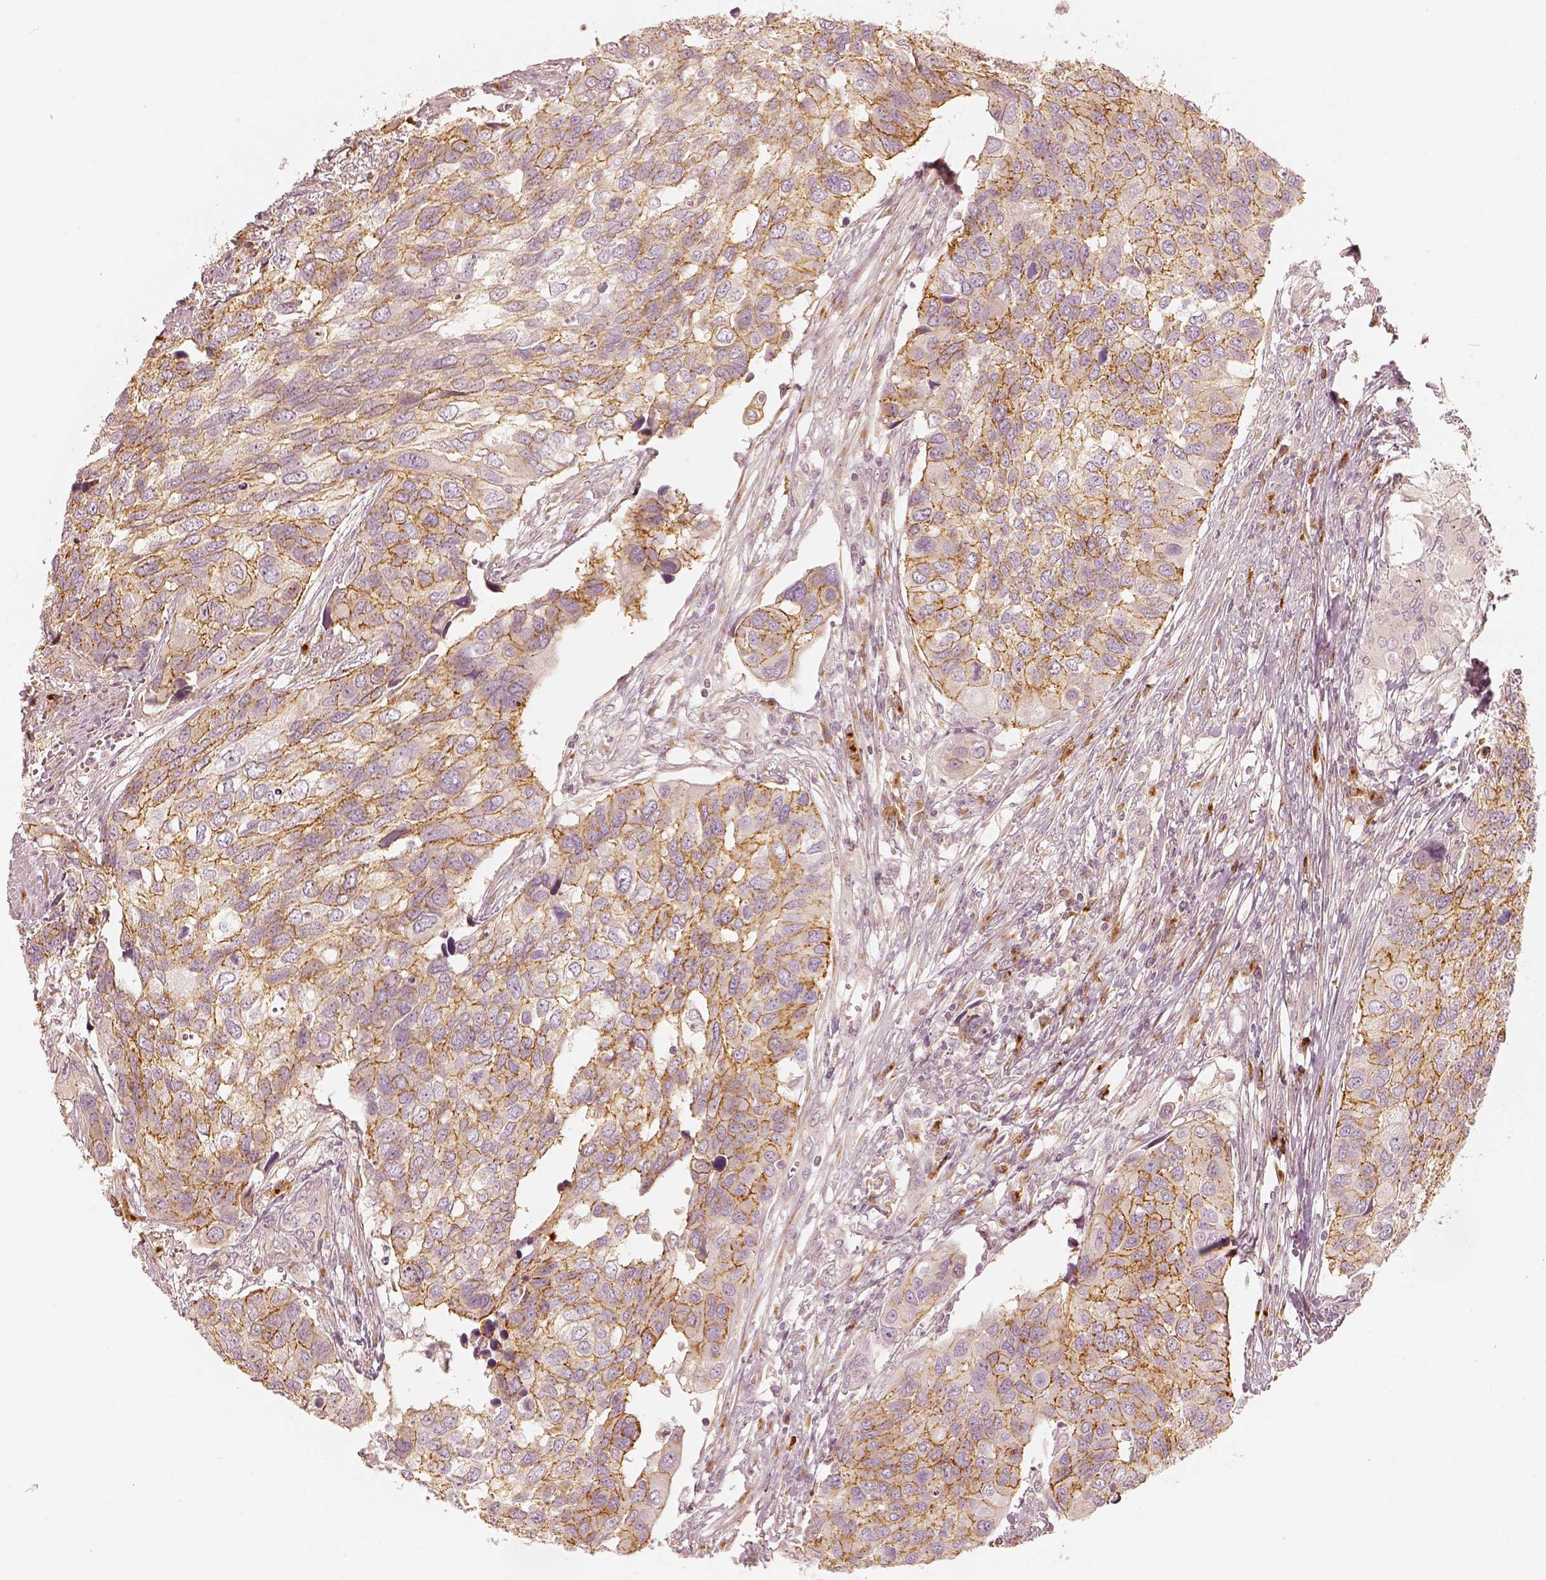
{"staining": {"intensity": "moderate", "quantity": ">75%", "location": "cytoplasmic/membranous"}, "tissue": "urothelial cancer", "cell_type": "Tumor cells", "image_type": "cancer", "snomed": [{"axis": "morphology", "description": "Urothelial carcinoma, High grade"}, {"axis": "topography", "description": "Urinary bladder"}], "caption": "Protein expression analysis of high-grade urothelial carcinoma reveals moderate cytoplasmic/membranous expression in about >75% of tumor cells. Using DAB (brown) and hematoxylin (blue) stains, captured at high magnification using brightfield microscopy.", "gene": "GORASP2", "patient": {"sex": "male", "age": 60}}